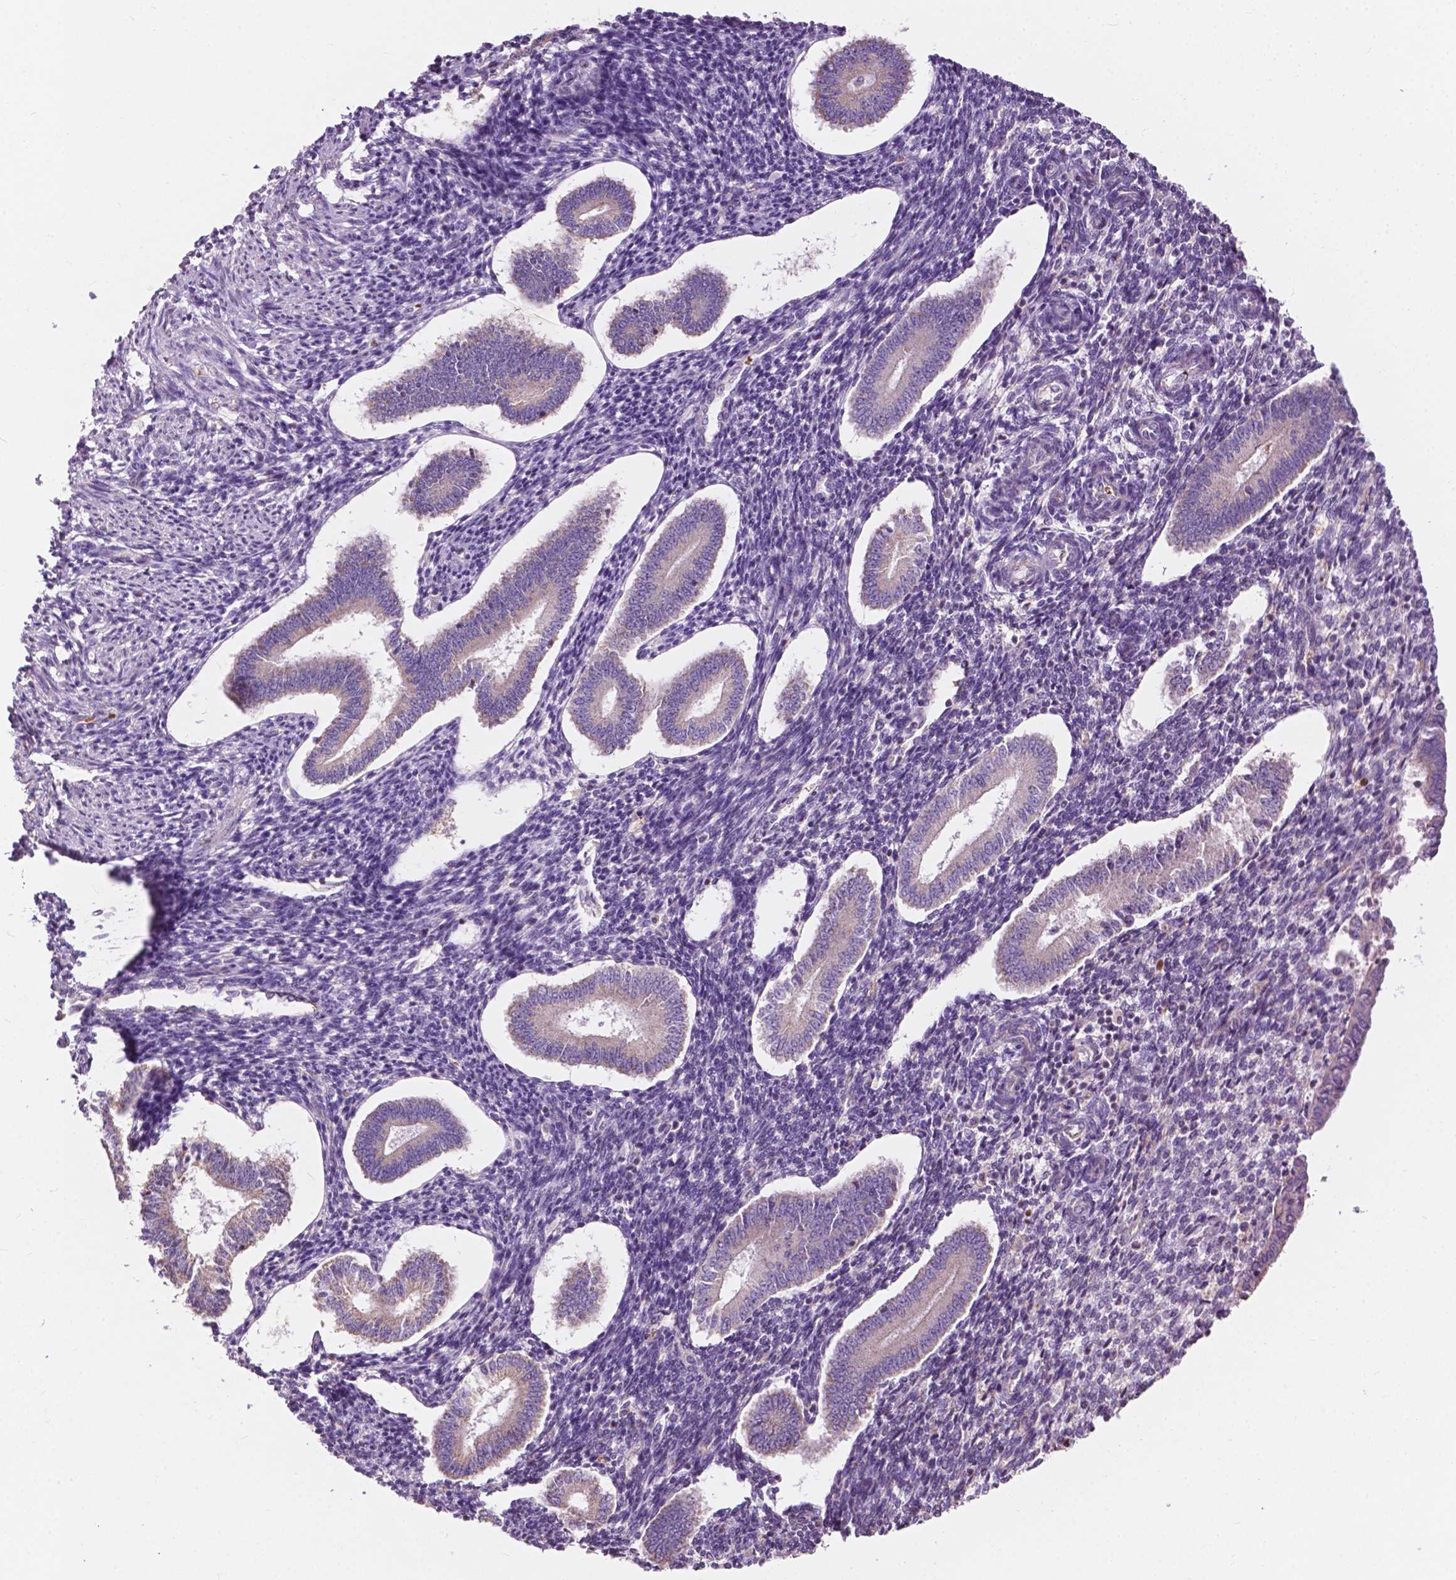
{"staining": {"intensity": "negative", "quantity": "none", "location": "none"}, "tissue": "endometrium", "cell_type": "Cells in endometrial stroma", "image_type": "normal", "snomed": [{"axis": "morphology", "description": "Normal tissue, NOS"}, {"axis": "topography", "description": "Endometrium"}], "caption": "DAB immunohistochemical staining of unremarkable endometrium demonstrates no significant expression in cells in endometrial stroma.", "gene": "NDUFS1", "patient": {"sex": "female", "age": 40}}